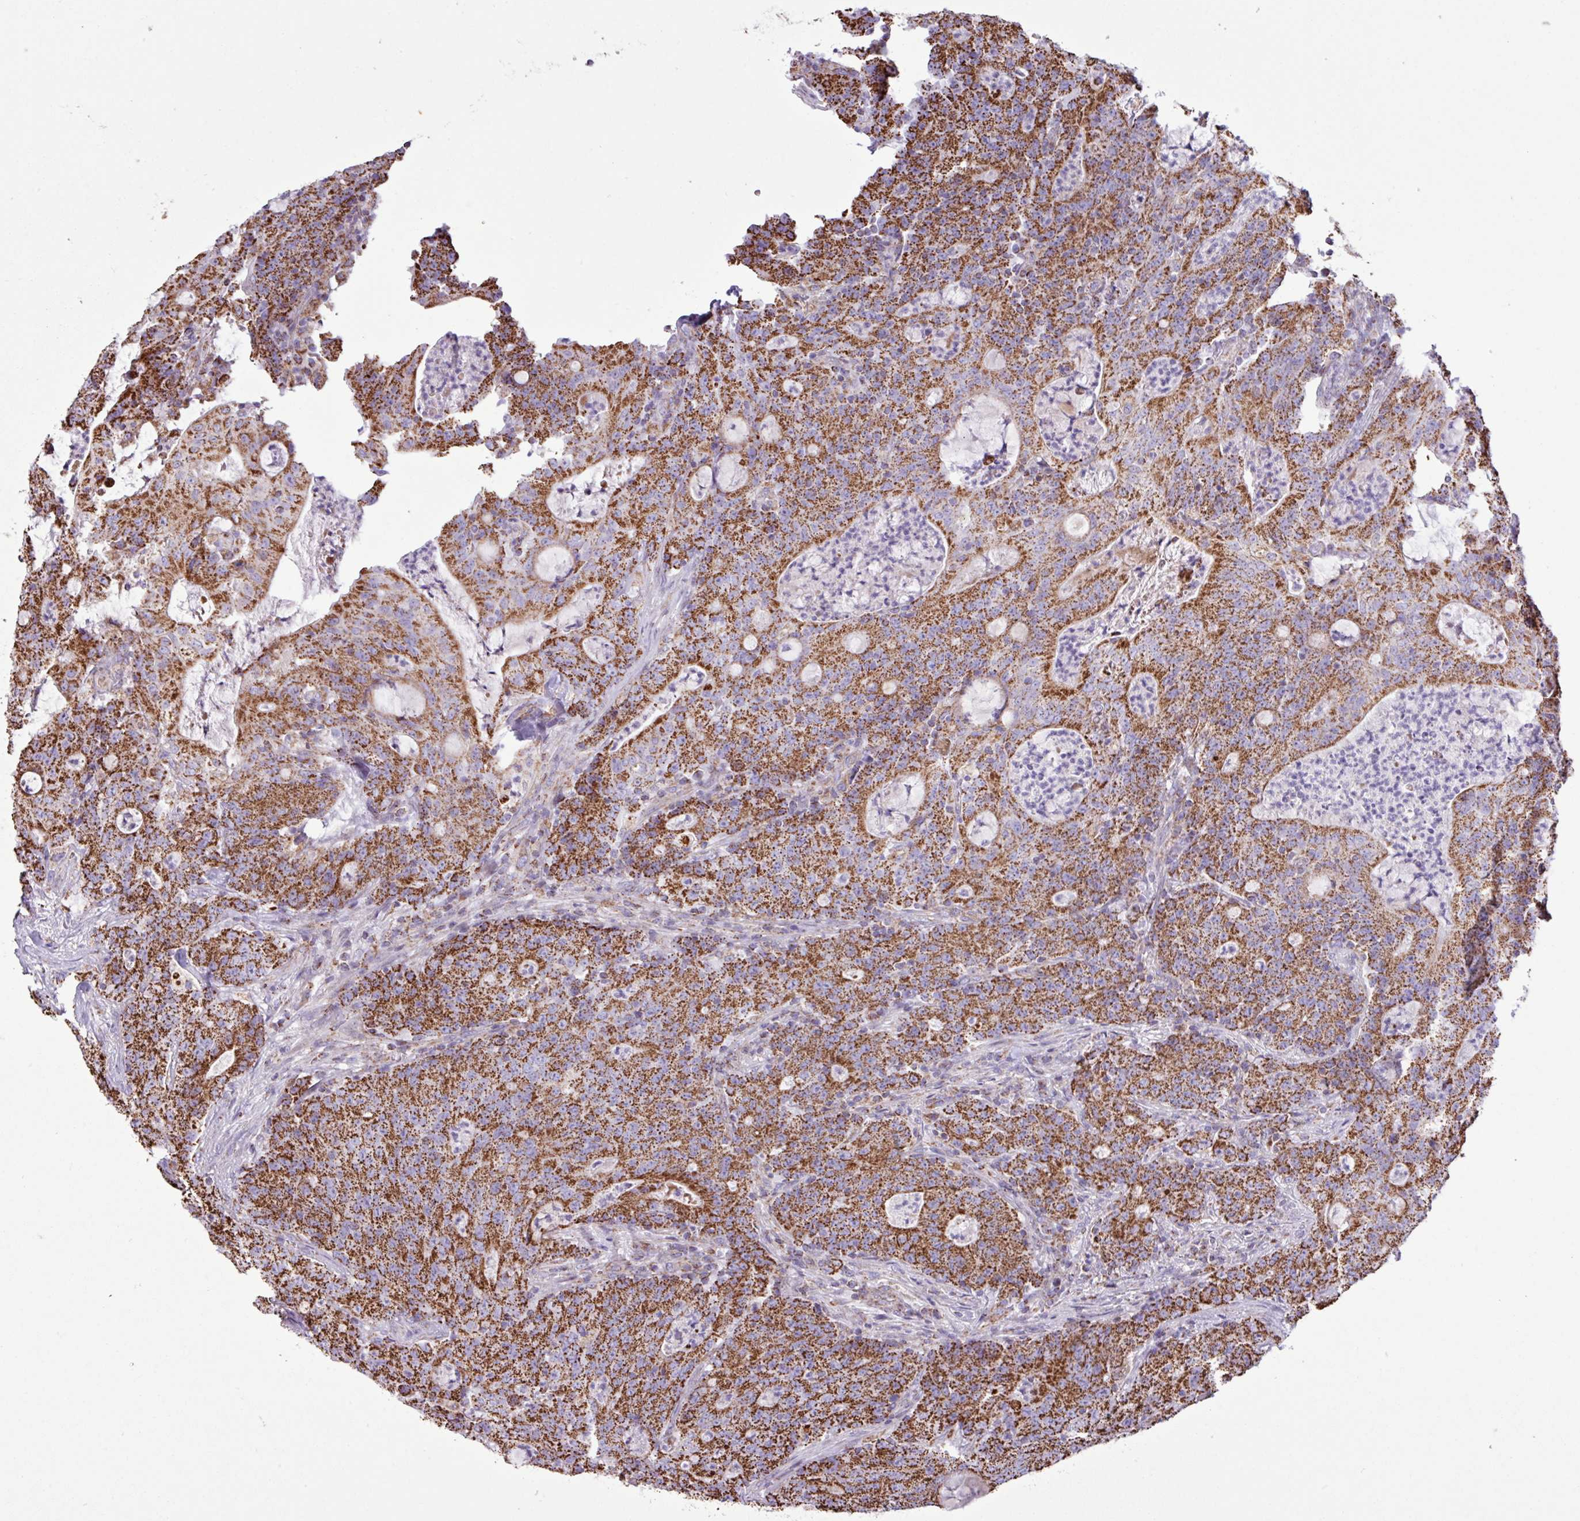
{"staining": {"intensity": "moderate", "quantity": ">75%", "location": "cytoplasmic/membranous"}, "tissue": "colorectal cancer", "cell_type": "Tumor cells", "image_type": "cancer", "snomed": [{"axis": "morphology", "description": "Adenocarcinoma, NOS"}, {"axis": "topography", "description": "Colon"}], "caption": "Immunohistochemistry (IHC) histopathology image of neoplastic tissue: adenocarcinoma (colorectal) stained using IHC shows medium levels of moderate protein expression localized specifically in the cytoplasmic/membranous of tumor cells, appearing as a cytoplasmic/membranous brown color.", "gene": "RTL3", "patient": {"sex": "male", "age": 83}}